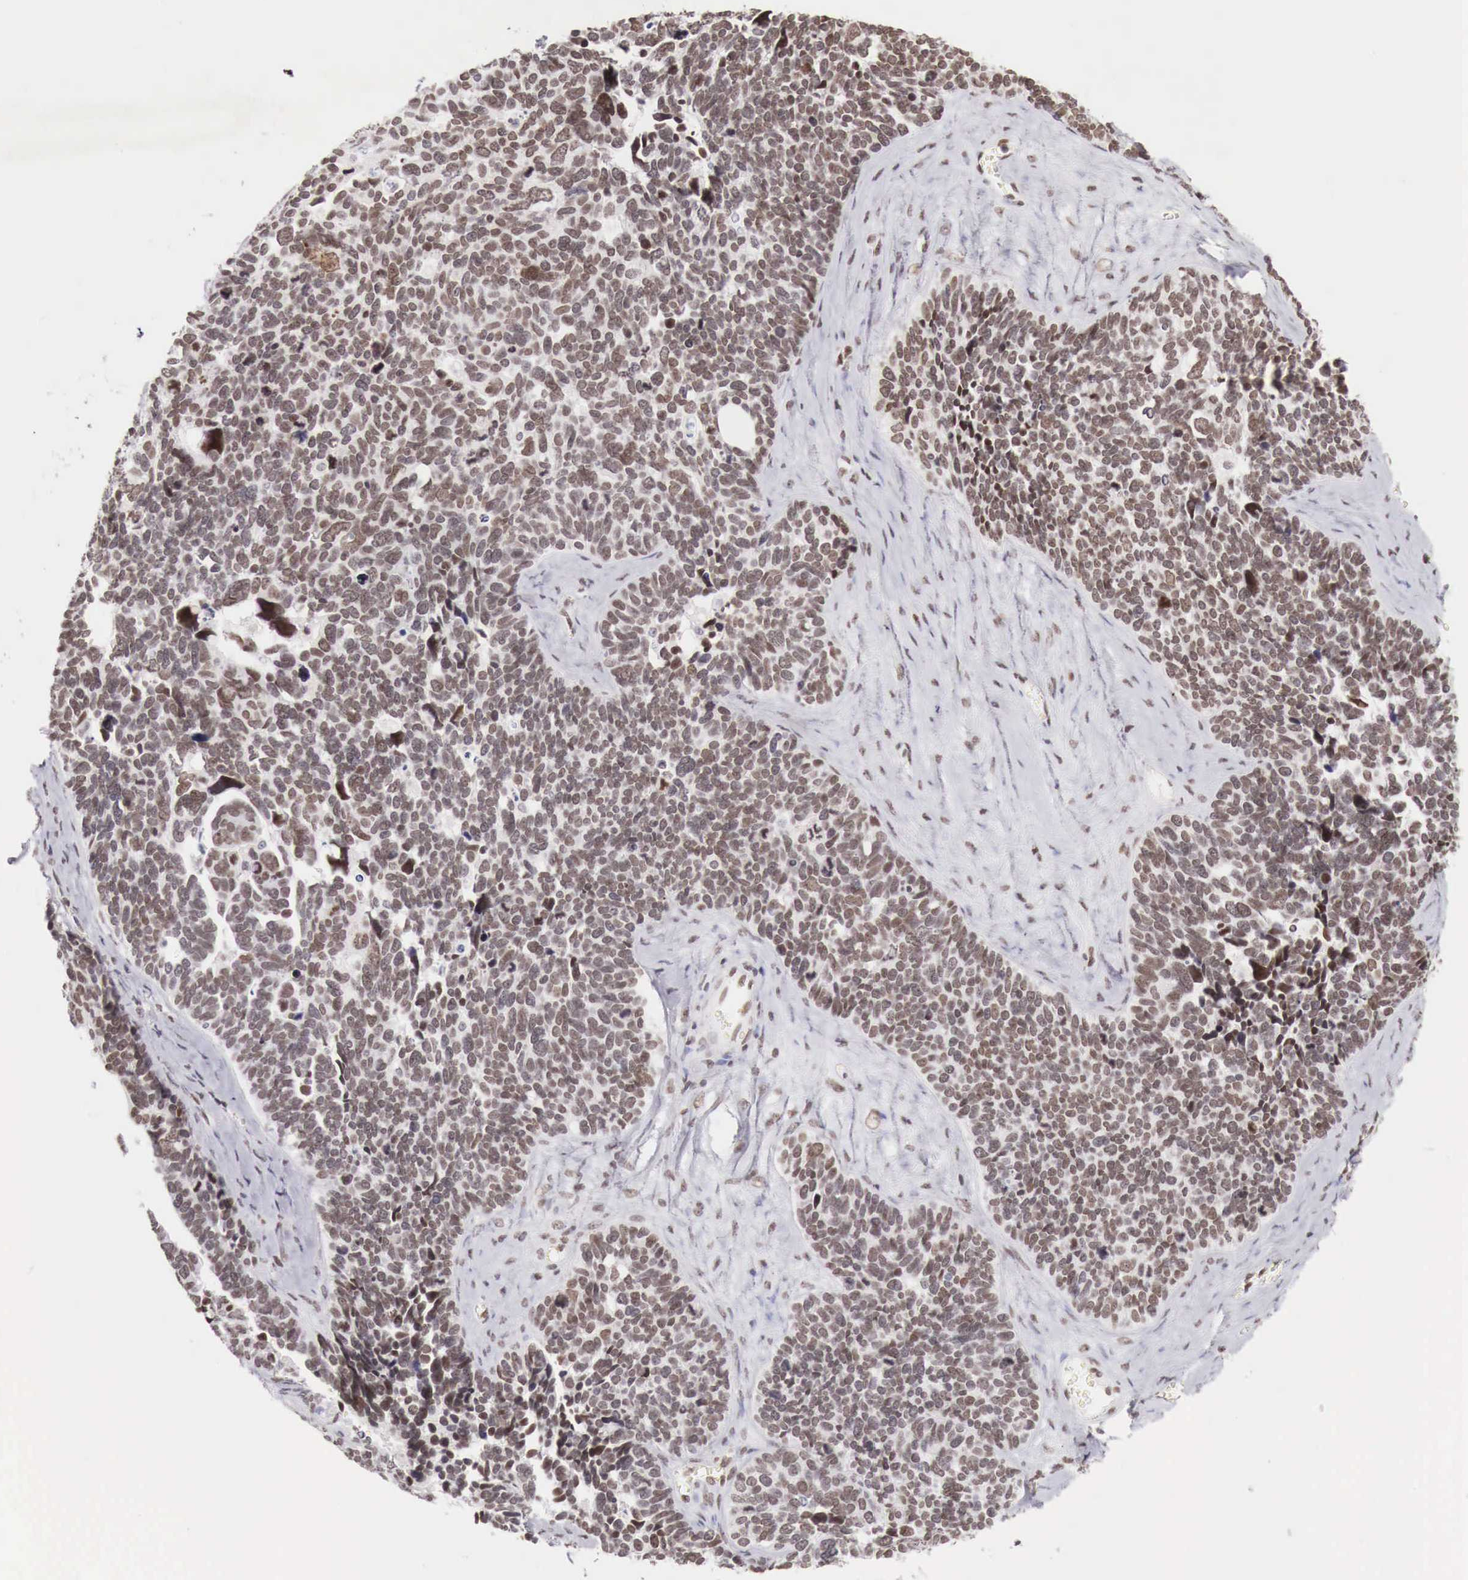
{"staining": {"intensity": "weak", "quantity": "25%-75%", "location": "nuclear"}, "tissue": "ovarian cancer", "cell_type": "Tumor cells", "image_type": "cancer", "snomed": [{"axis": "morphology", "description": "Cystadenocarcinoma, serous, NOS"}, {"axis": "topography", "description": "Ovary"}], "caption": "Protein staining by immunohistochemistry demonstrates weak nuclear staining in approximately 25%-75% of tumor cells in ovarian cancer (serous cystadenocarcinoma).", "gene": "PHF14", "patient": {"sex": "female", "age": 77}}